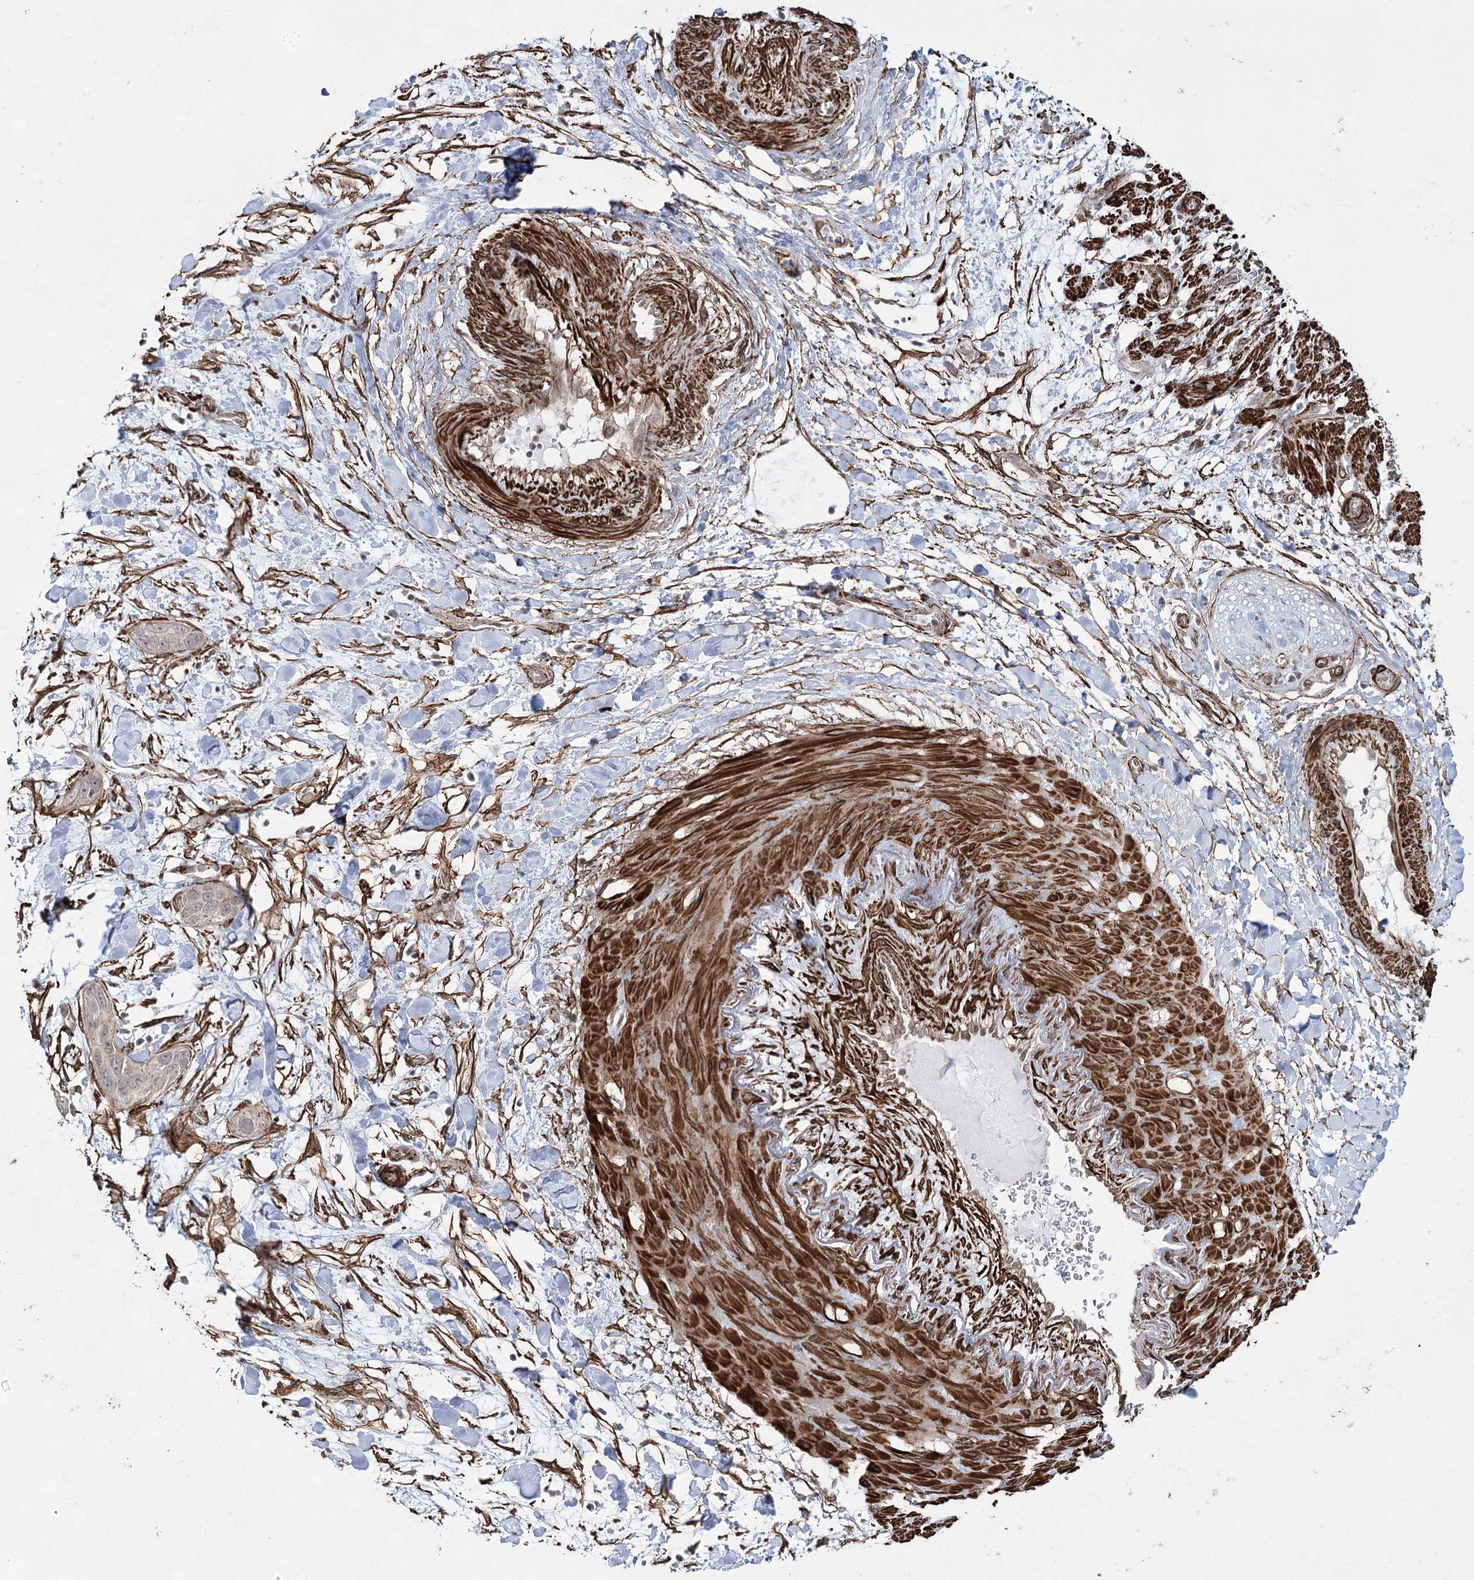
{"staining": {"intensity": "negative", "quantity": "none", "location": "none"}, "tissue": "pancreatic cancer", "cell_type": "Tumor cells", "image_type": "cancer", "snomed": [{"axis": "morphology", "description": "Adenocarcinoma, NOS"}, {"axis": "topography", "description": "Pancreas"}], "caption": "A micrograph of pancreatic cancer (adenocarcinoma) stained for a protein demonstrates no brown staining in tumor cells.", "gene": "CWF19L1", "patient": {"sex": "female", "age": 60}}